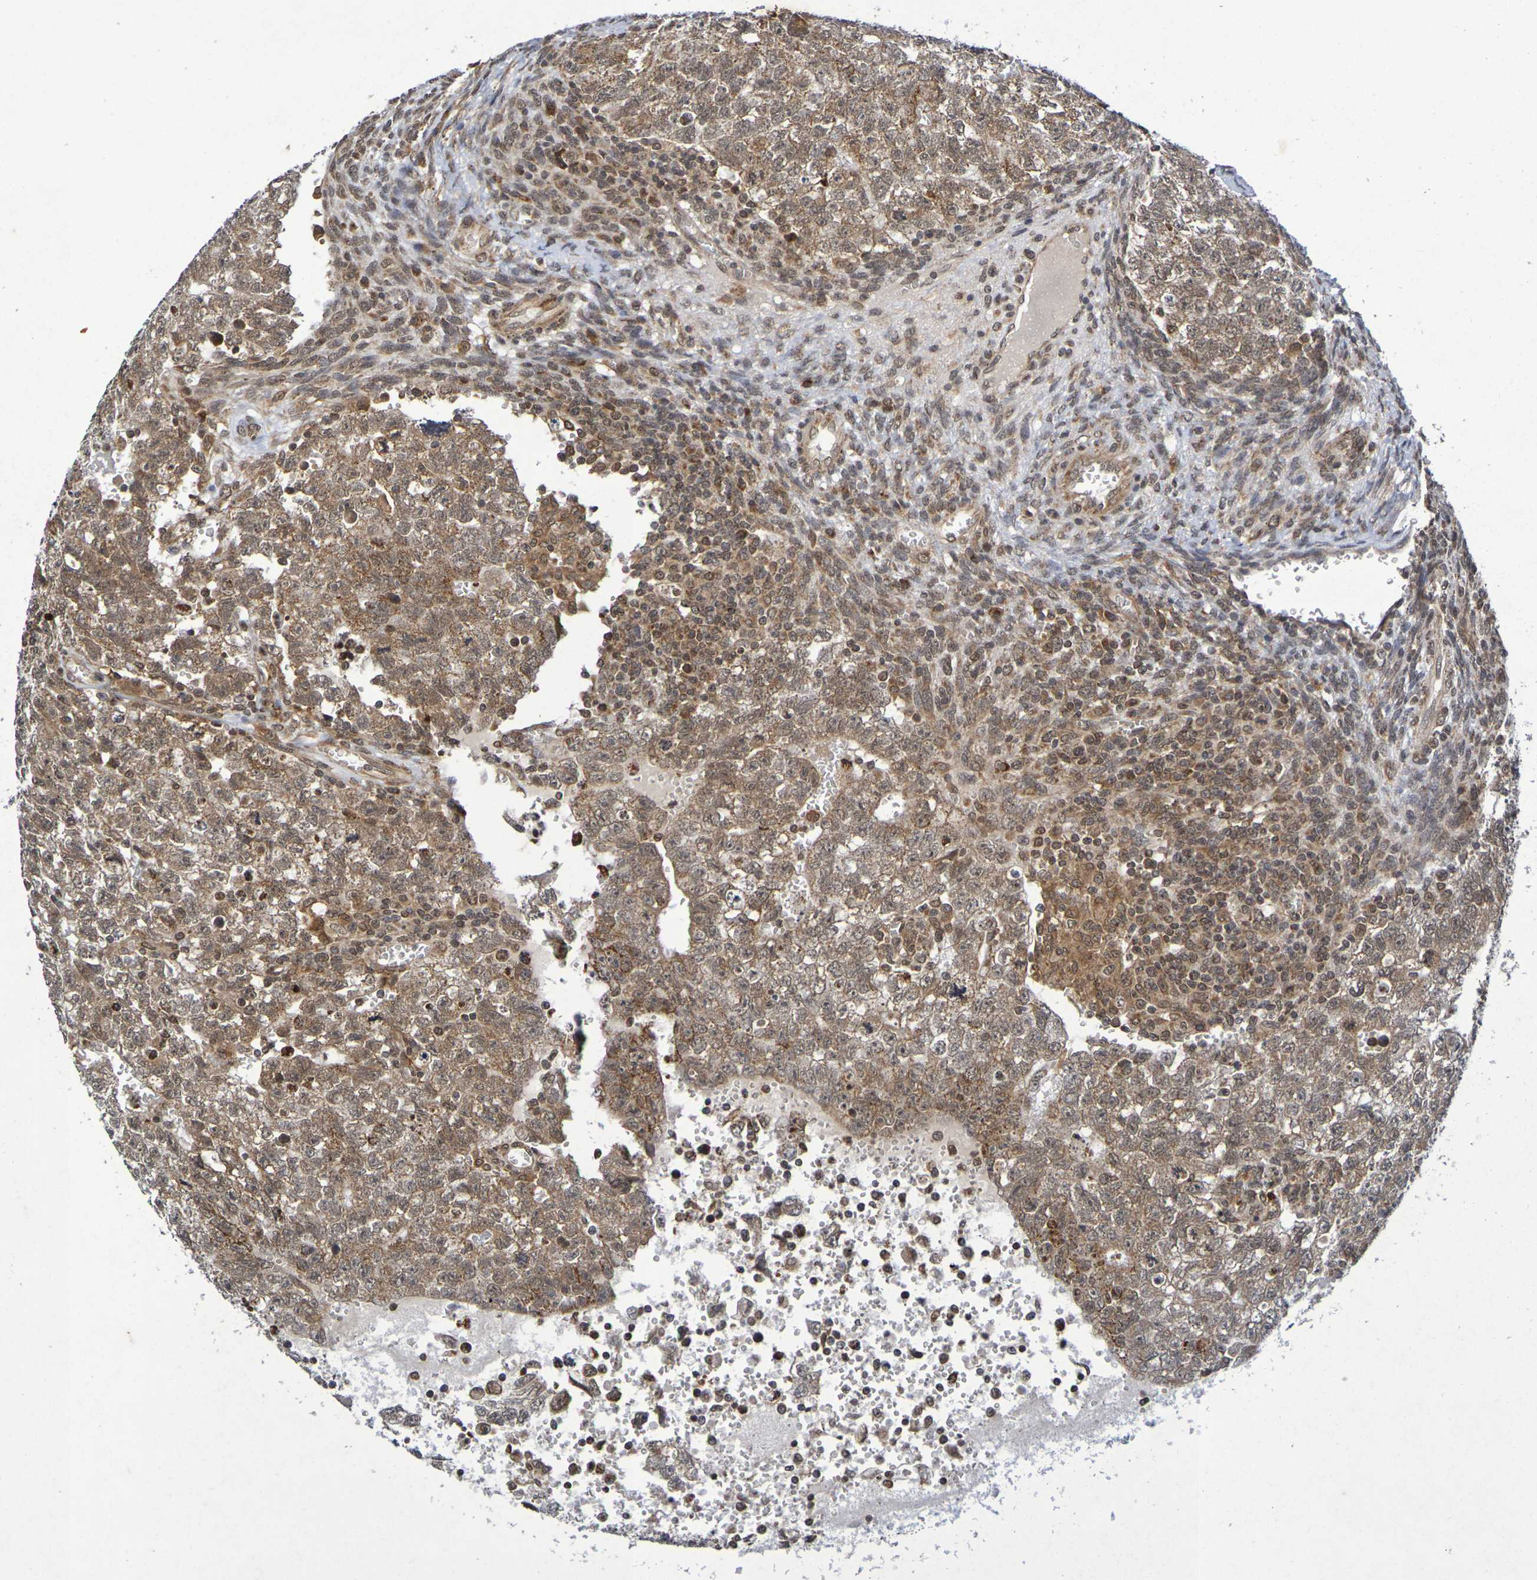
{"staining": {"intensity": "moderate", "quantity": ">75%", "location": "cytoplasmic/membranous,nuclear"}, "tissue": "testis cancer", "cell_type": "Tumor cells", "image_type": "cancer", "snomed": [{"axis": "morphology", "description": "Seminoma, NOS"}, {"axis": "morphology", "description": "Carcinoma, Embryonal, NOS"}, {"axis": "topography", "description": "Testis"}], "caption": "Immunohistochemical staining of human embryonal carcinoma (testis) demonstrates moderate cytoplasmic/membranous and nuclear protein staining in approximately >75% of tumor cells.", "gene": "GUCY1A2", "patient": {"sex": "male", "age": 38}}